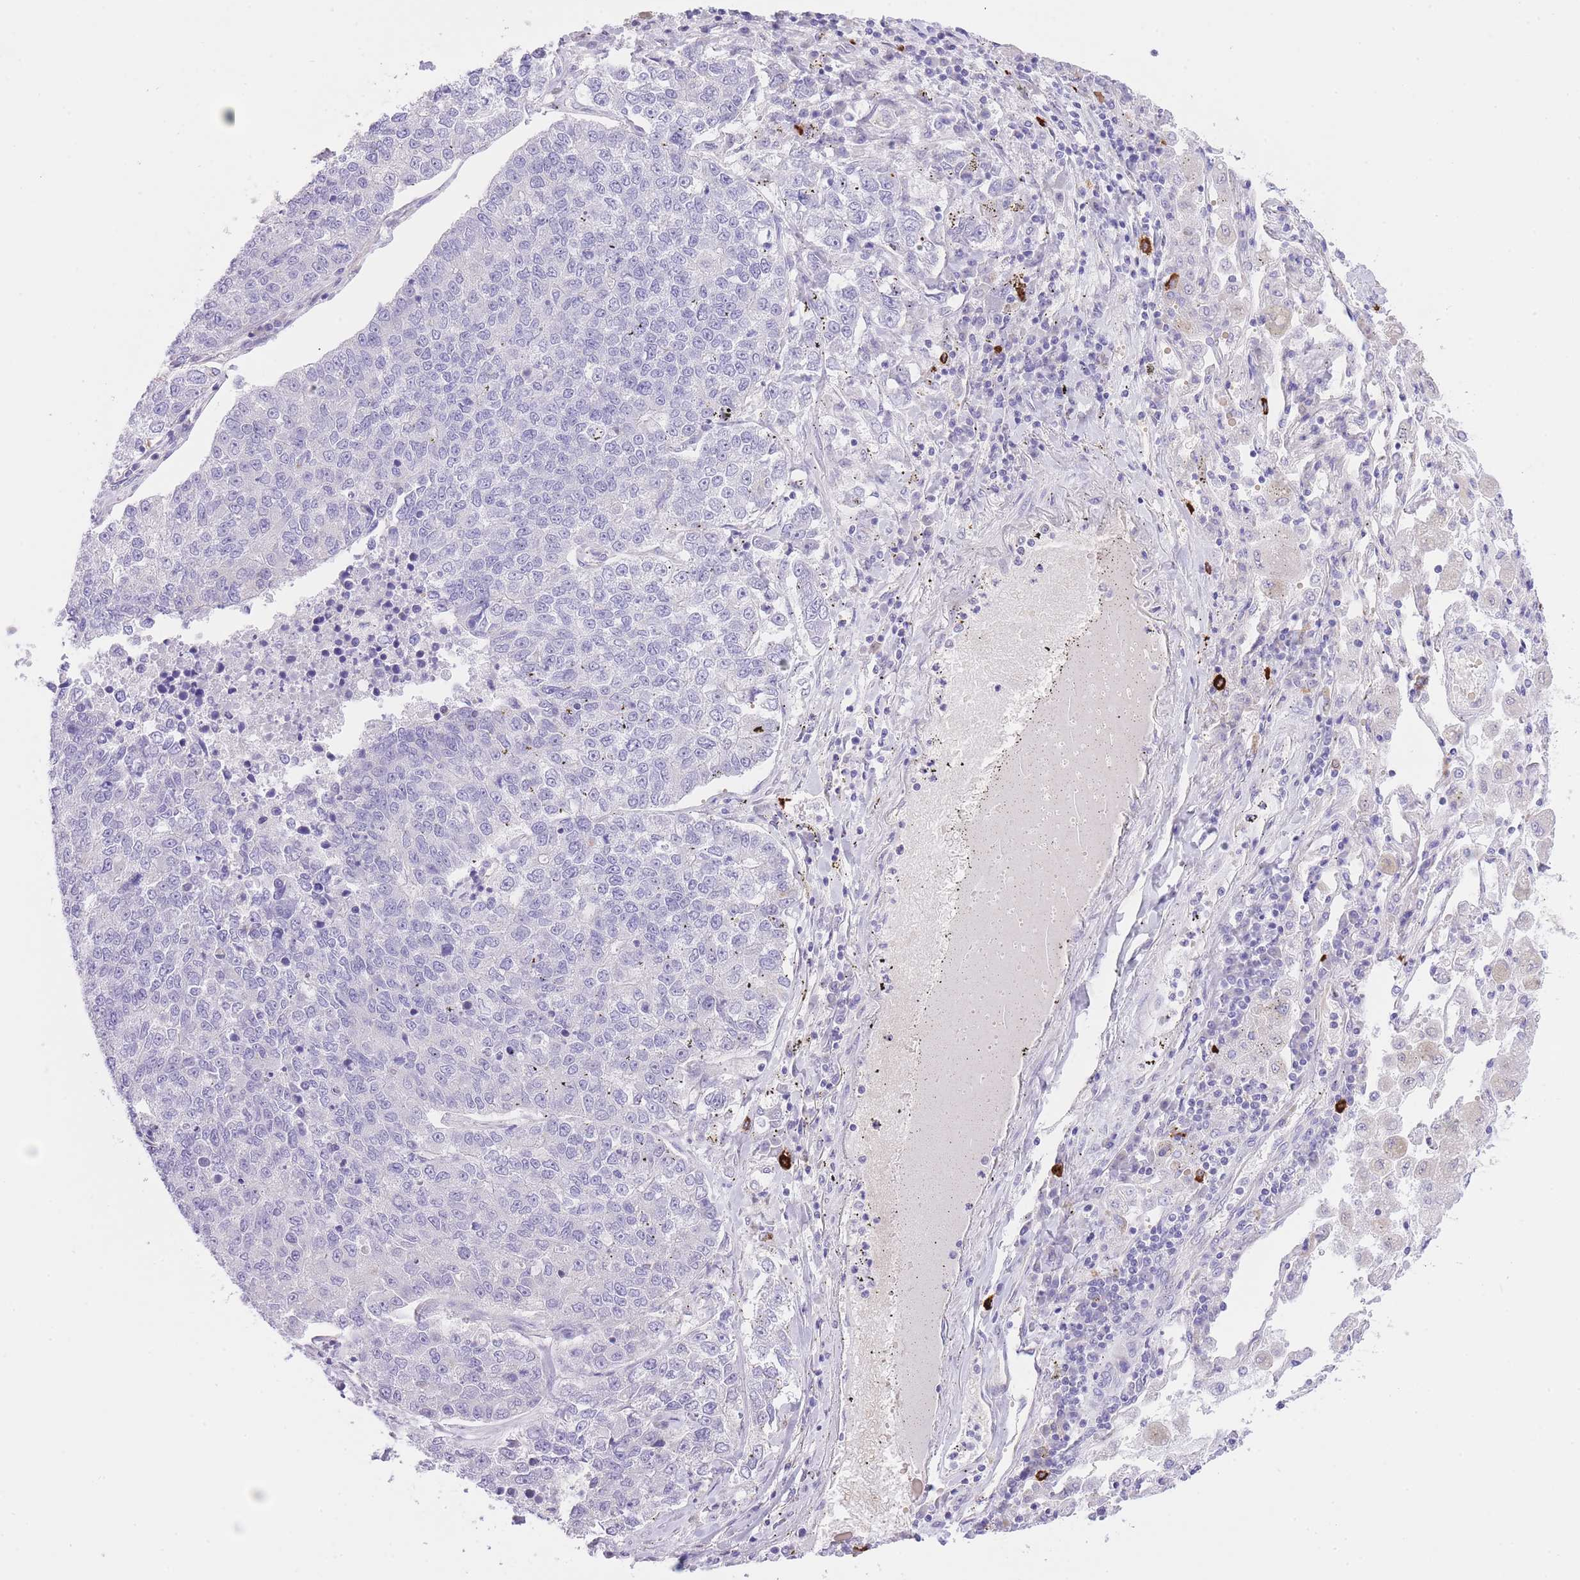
{"staining": {"intensity": "negative", "quantity": "none", "location": "none"}, "tissue": "lung cancer", "cell_type": "Tumor cells", "image_type": "cancer", "snomed": [{"axis": "morphology", "description": "Adenocarcinoma, NOS"}, {"axis": "topography", "description": "Lung"}], "caption": "Tumor cells show no significant expression in adenocarcinoma (lung). (DAB IHC visualized using brightfield microscopy, high magnification).", "gene": "MEIOSIN", "patient": {"sex": "male", "age": 49}}